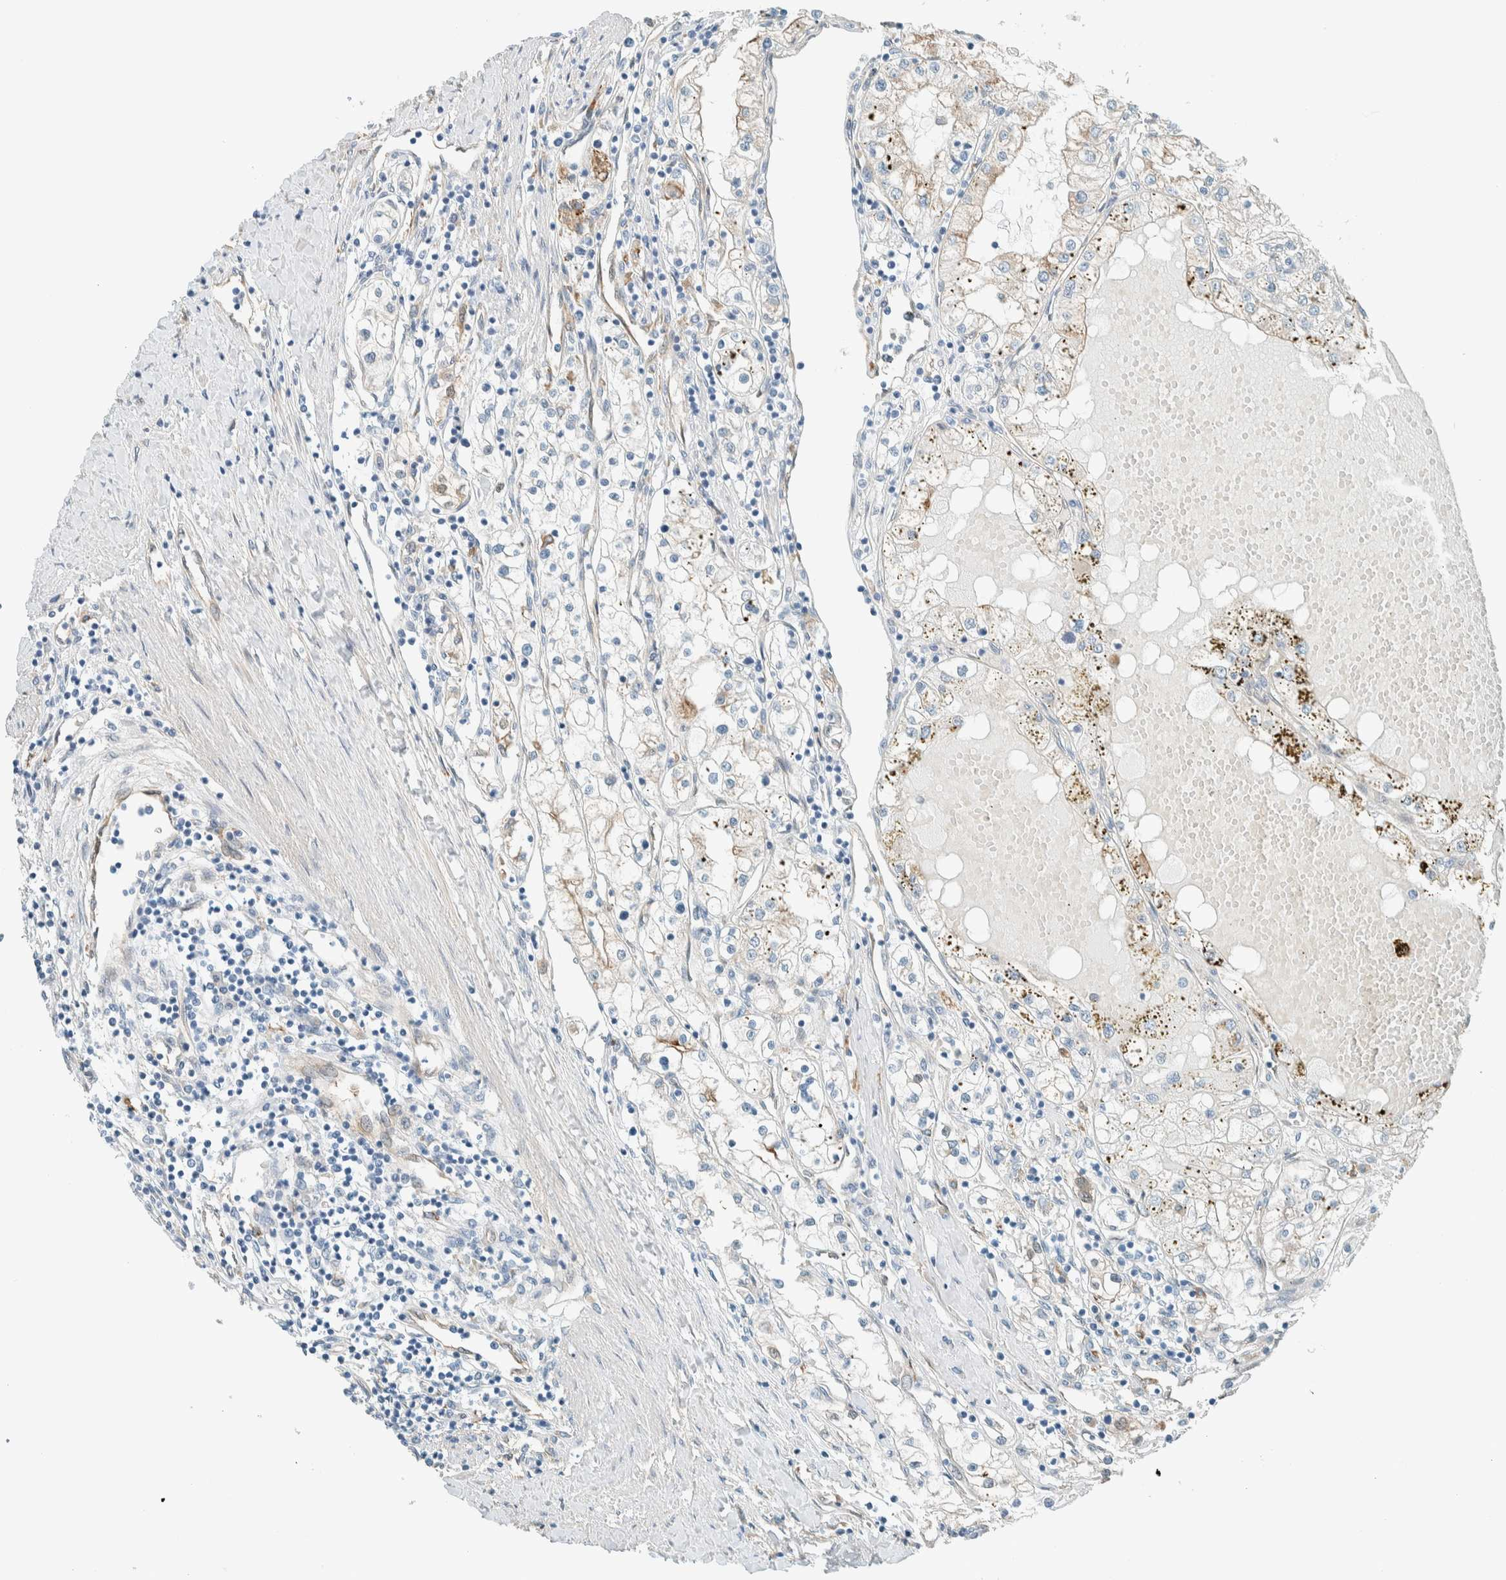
{"staining": {"intensity": "negative", "quantity": "none", "location": "none"}, "tissue": "renal cancer", "cell_type": "Tumor cells", "image_type": "cancer", "snomed": [{"axis": "morphology", "description": "Adenocarcinoma, NOS"}, {"axis": "topography", "description": "Kidney"}], "caption": "Immunohistochemistry image of neoplastic tissue: human renal adenocarcinoma stained with DAB (3,3'-diaminobenzidine) shows no significant protein positivity in tumor cells.", "gene": "NXN", "patient": {"sex": "male", "age": 68}}